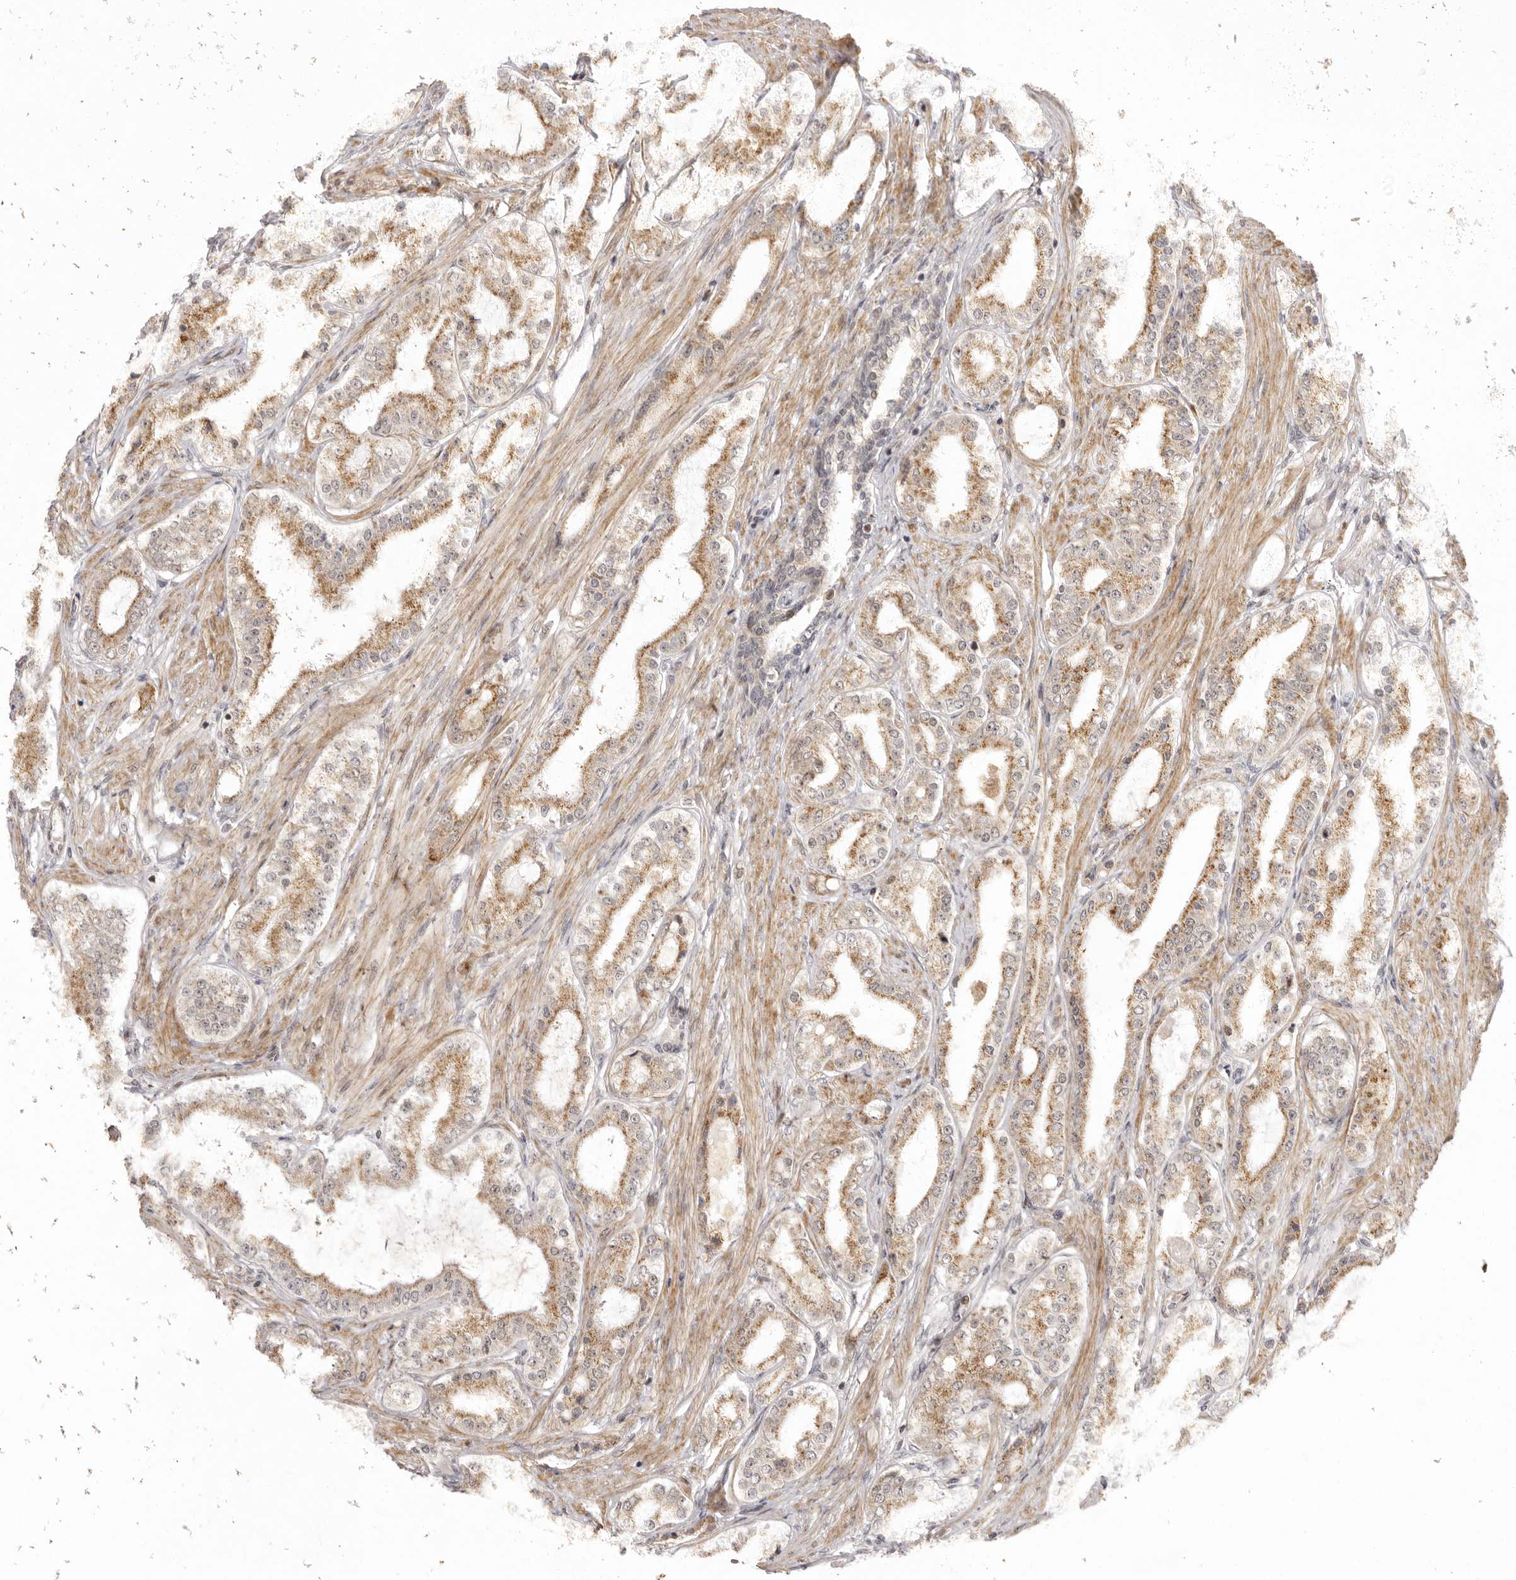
{"staining": {"intensity": "moderate", "quantity": "25%-75%", "location": "cytoplasmic/membranous"}, "tissue": "prostate cancer", "cell_type": "Tumor cells", "image_type": "cancer", "snomed": [{"axis": "morphology", "description": "Adenocarcinoma, High grade"}, {"axis": "topography", "description": "Prostate"}], "caption": "DAB immunohistochemical staining of prostate cancer (high-grade adenocarcinoma) exhibits moderate cytoplasmic/membranous protein expression in about 25%-75% of tumor cells. (Stains: DAB in brown, nuclei in blue, Microscopy: brightfield microscopy at high magnification).", "gene": "ZNF326", "patient": {"sex": "male", "age": 60}}